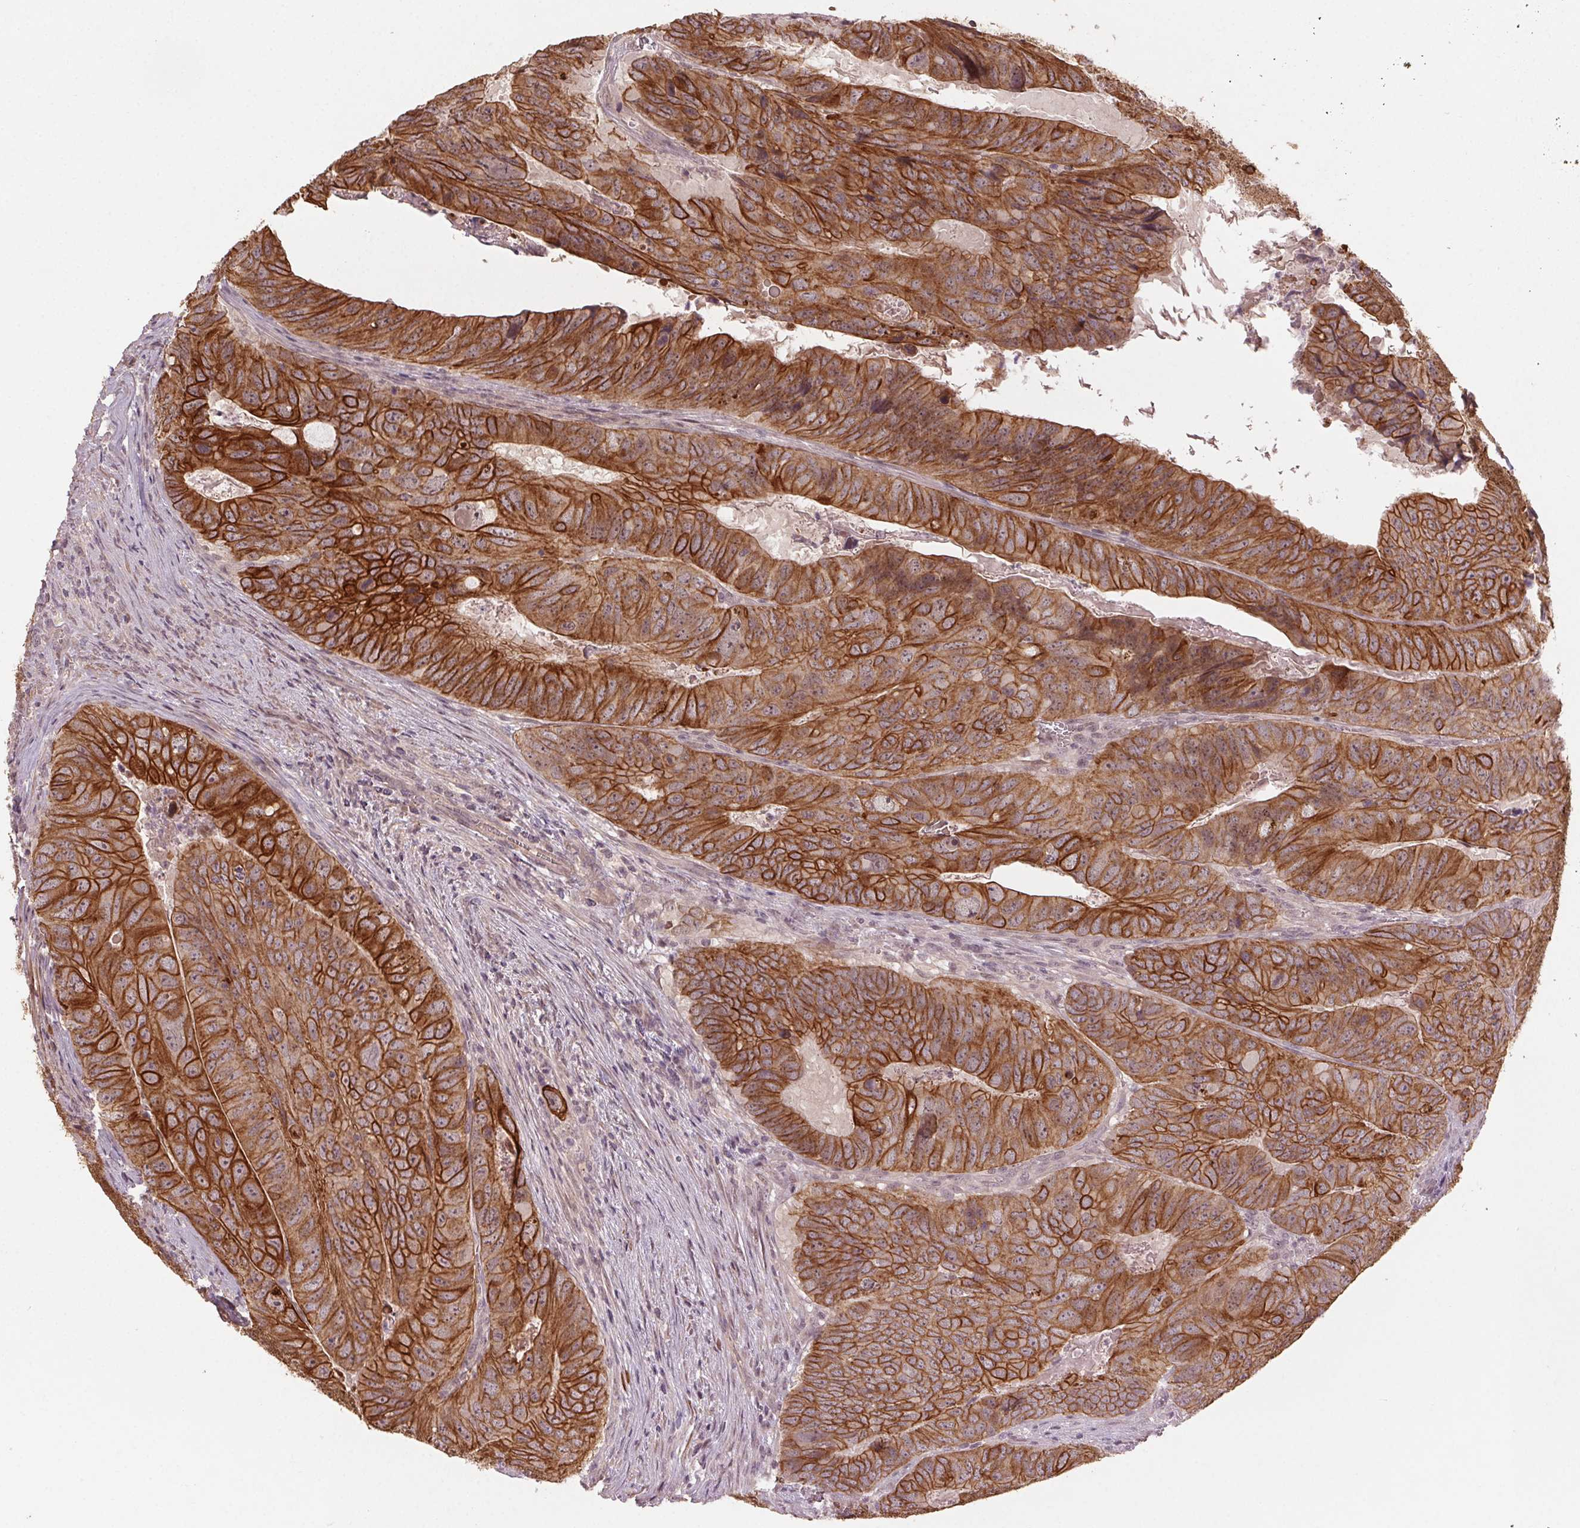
{"staining": {"intensity": "strong", "quantity": ">75%", "location": "cytoplasmic/membranous"}, "tissue": "colorectal cancer", "cell_type": "Tumor cells", "image_type": "cancer", "snomed": [{"axis": "morphology", "description": "Adenocarcinoma, NOS"}, {"axis": "topography", "description": "Colon"}], "caption": "Immunohistochemistry (IHC) histopathology image of neoplastic tissue: human colorectal cancer stained using immunohistochemistry exhibits high levels of strong protein expression localized specifically in the cytoplasmic/membranous of tumor cells, appearing as a cytoplasmic/membranous brown color.", "gene": "SMLR1", "patient": {"sex": "male", "age": 79}}